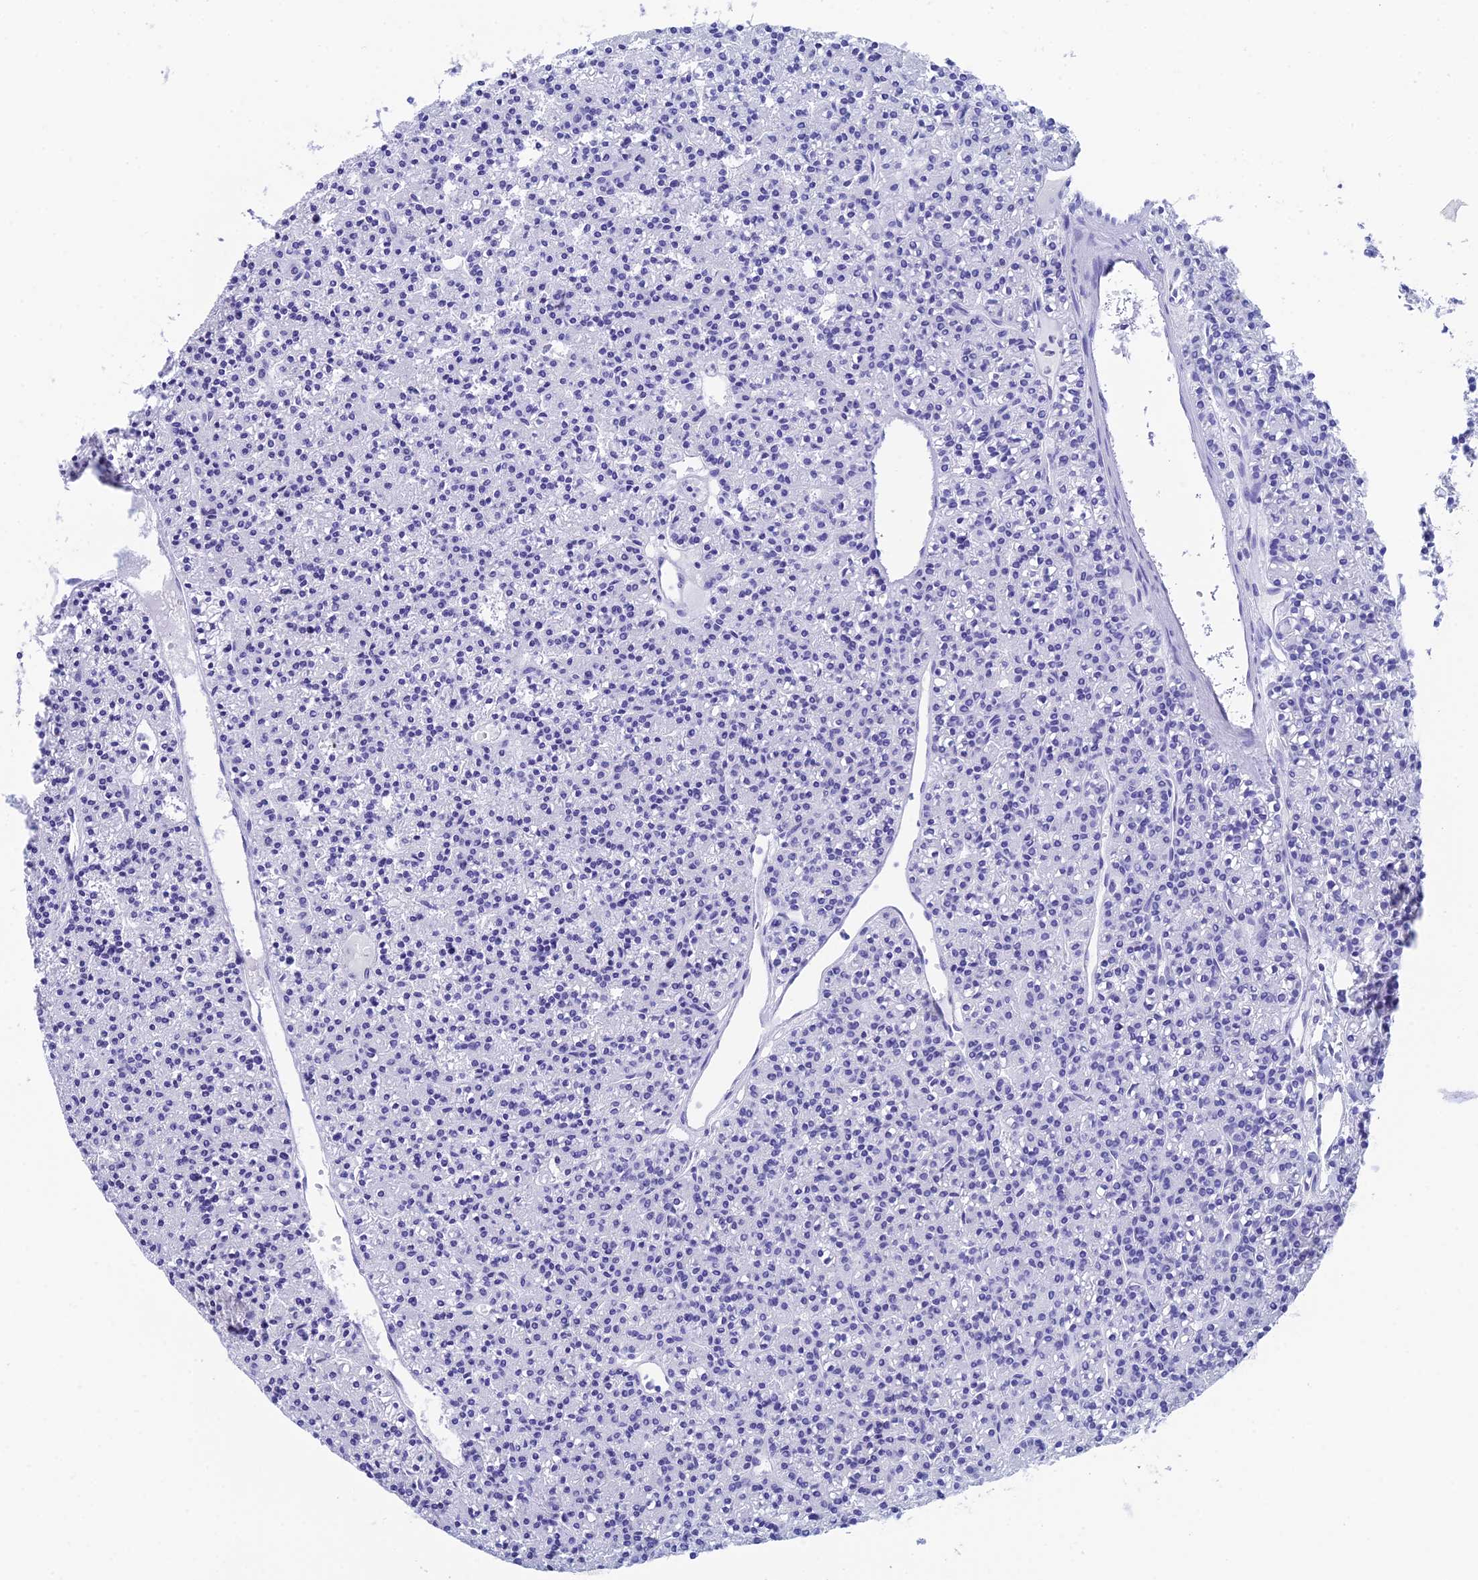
{"staining": {"intensity": "negative", "quantity": "none", "location": "none"}, "tissue": "parathyroid gland", "cell_type": "Glandular cells", "image_type": "normal", "snomed": [{"axis": "morphology", "description": "Normal tissue, NOS"}, {"axis": "topography", "description": "Parathyroid gland"}], "caption": "Glandular cells are negative for protein expression in unremarkable human parathyroid gland. The staining was performed using DAB to visualize the protein expression in brown, while the nuclei were stained in blue with hematoxylin (Magnification: 20x).", "gene": "REG1A", "patient": {"sex": "female", "age": 45}}